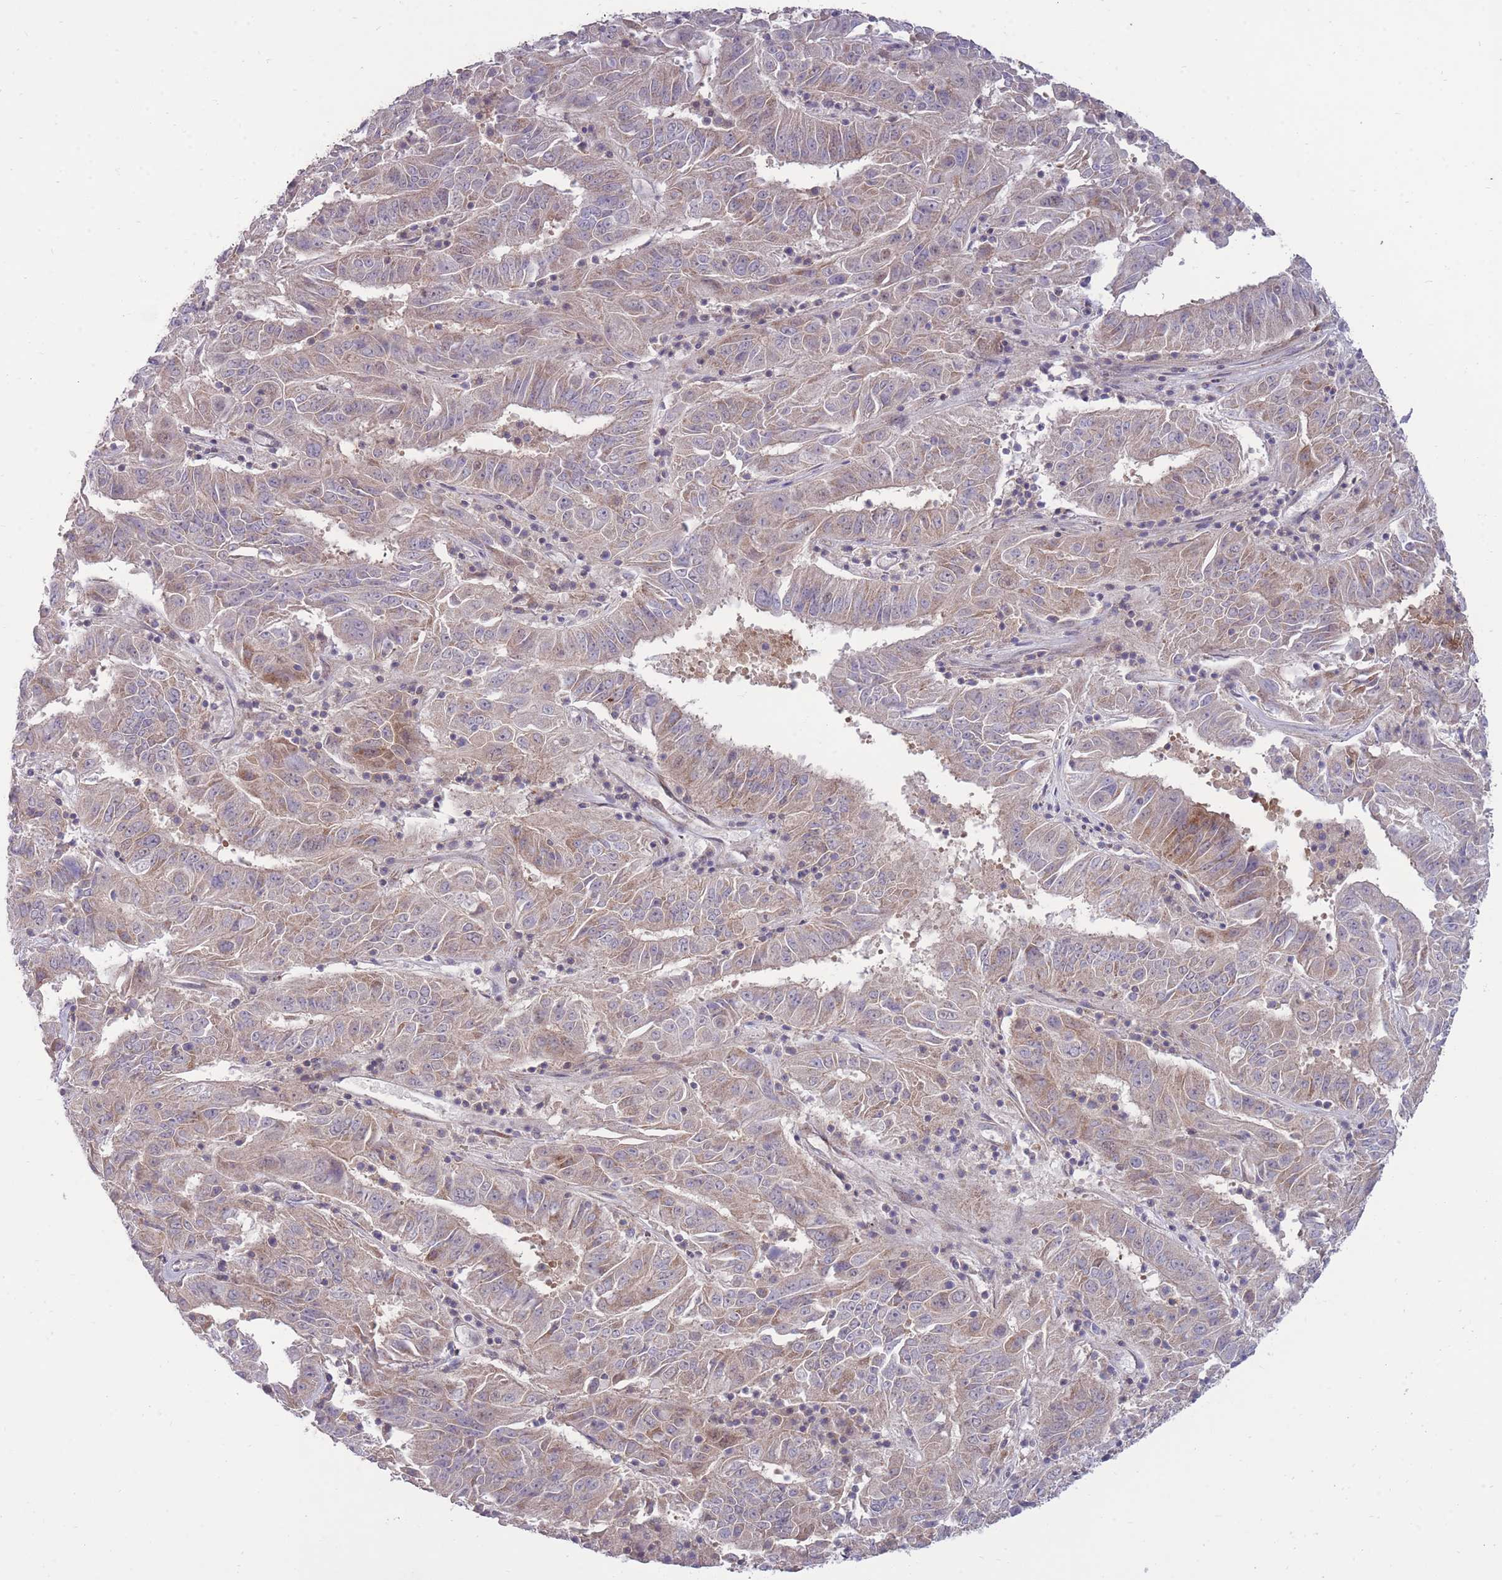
{"staining": {"intensity": "moderate", "quantity": "25%-75%", "location": "cytoplasmic/membranous"}, "tissue": "pancreatic cancer", "cell_type": "Tumor cells", "image_type": "cancer", "snomed": [{"axis": "morphology", "description": "Adenocarcinoma, NOS"}, {"axis": "topography", "description": "Pancreas"}], "caption": "This is a histology image of immunohistochemistry (IHC) staining of pancreatic cancer, which shows moderate staining in the cytoplasmic/membranous of tumor cells.", "gene": "RIC8A", "patient": {"sex": "male", "age": 63}}